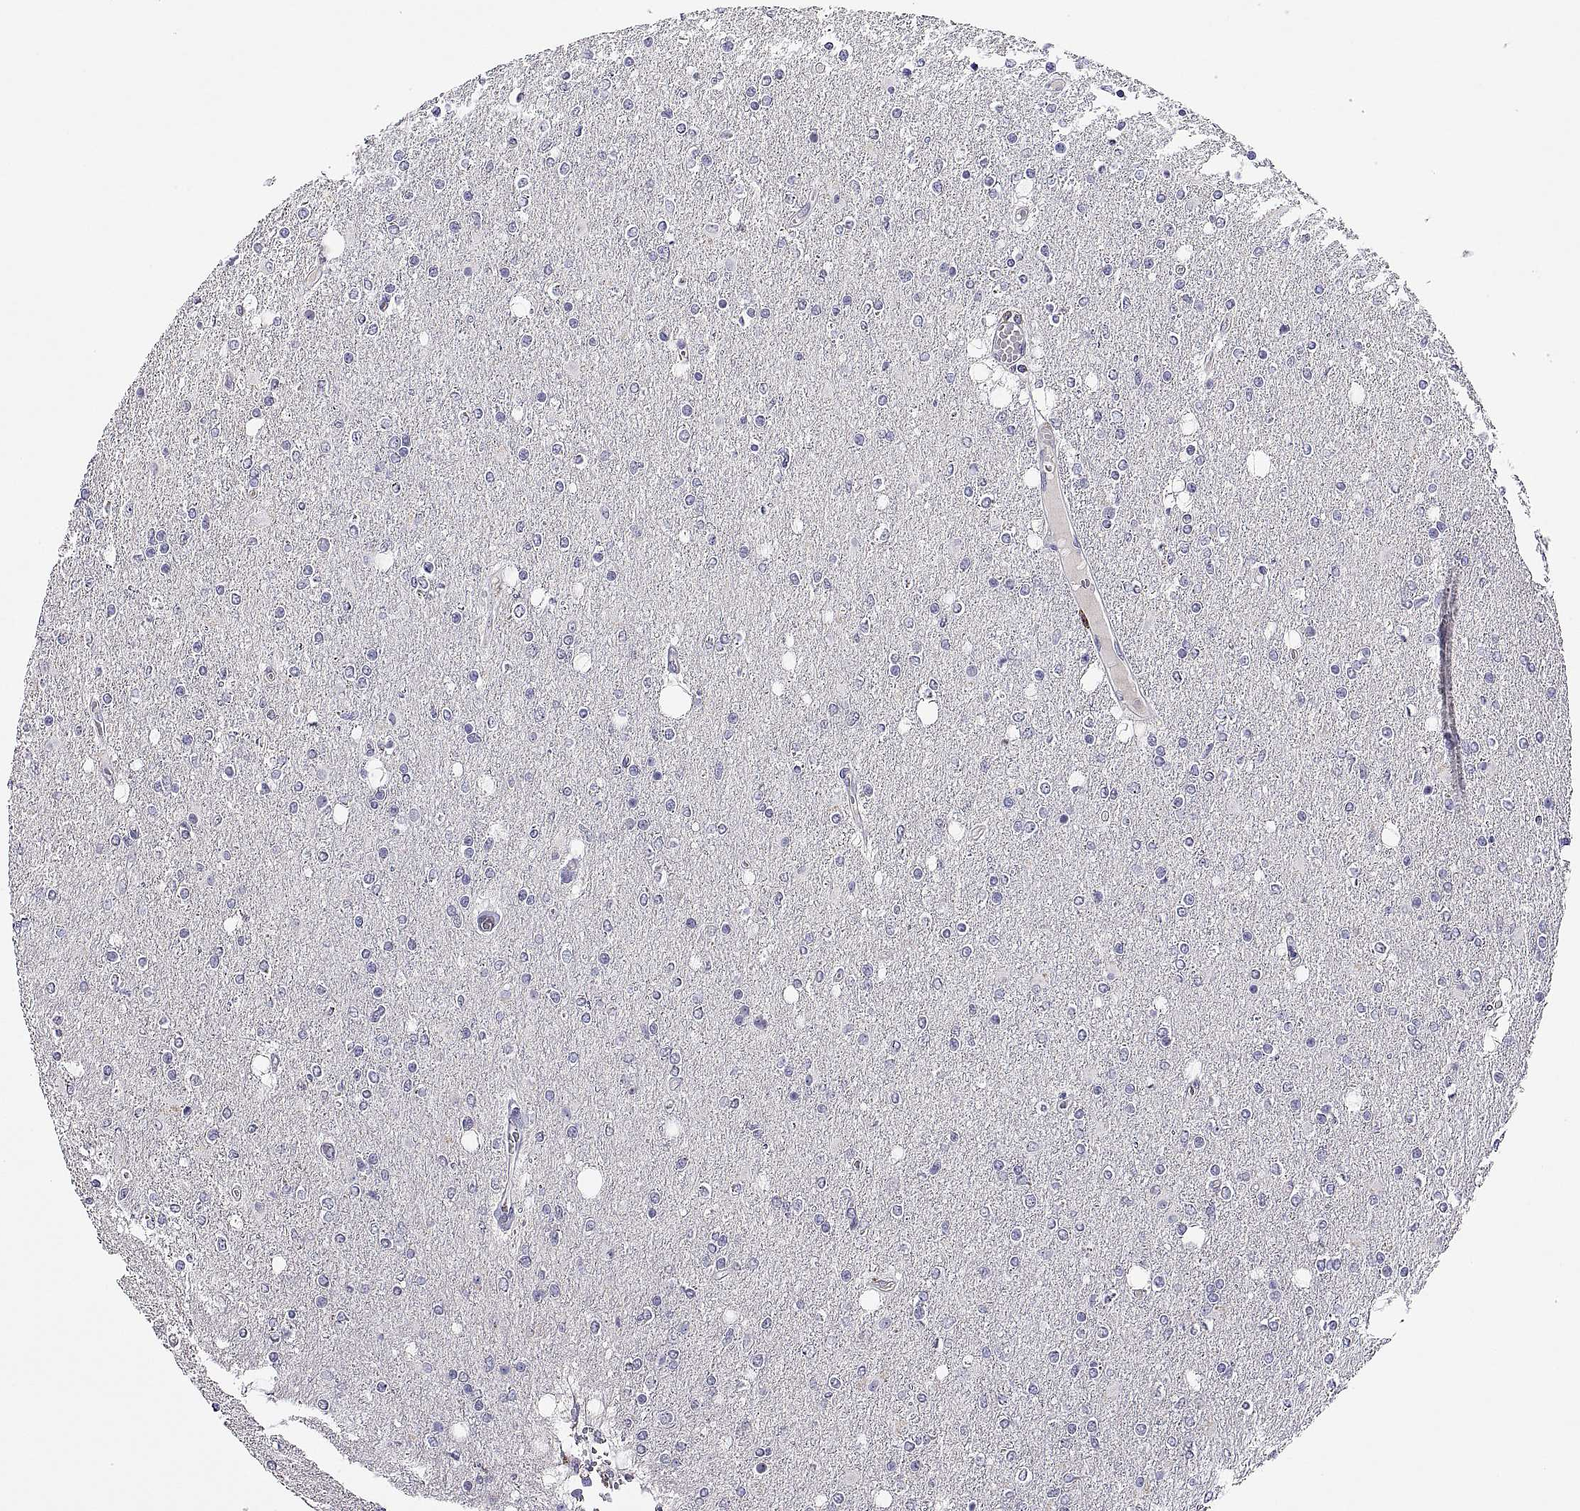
{"staining": {"intensity": "negative", "quantity": "none", "location": "none"}, "tissue": "glioma", "cell_type": "Tumor cells", "image_type": "cancer", "snomed": [{"axis": "morphology", "description": "Glioma, malignant, High grade"}, {"axis": "topography", "description": "Cerebral cortex"}], "caption": "Immunohistochemical staining of glioma exhibits no significant positivity in tumor cells. Nuclei are stained in blue.", "gene": "MS4A1", "patient": {"sex": "male", "age": 70}}